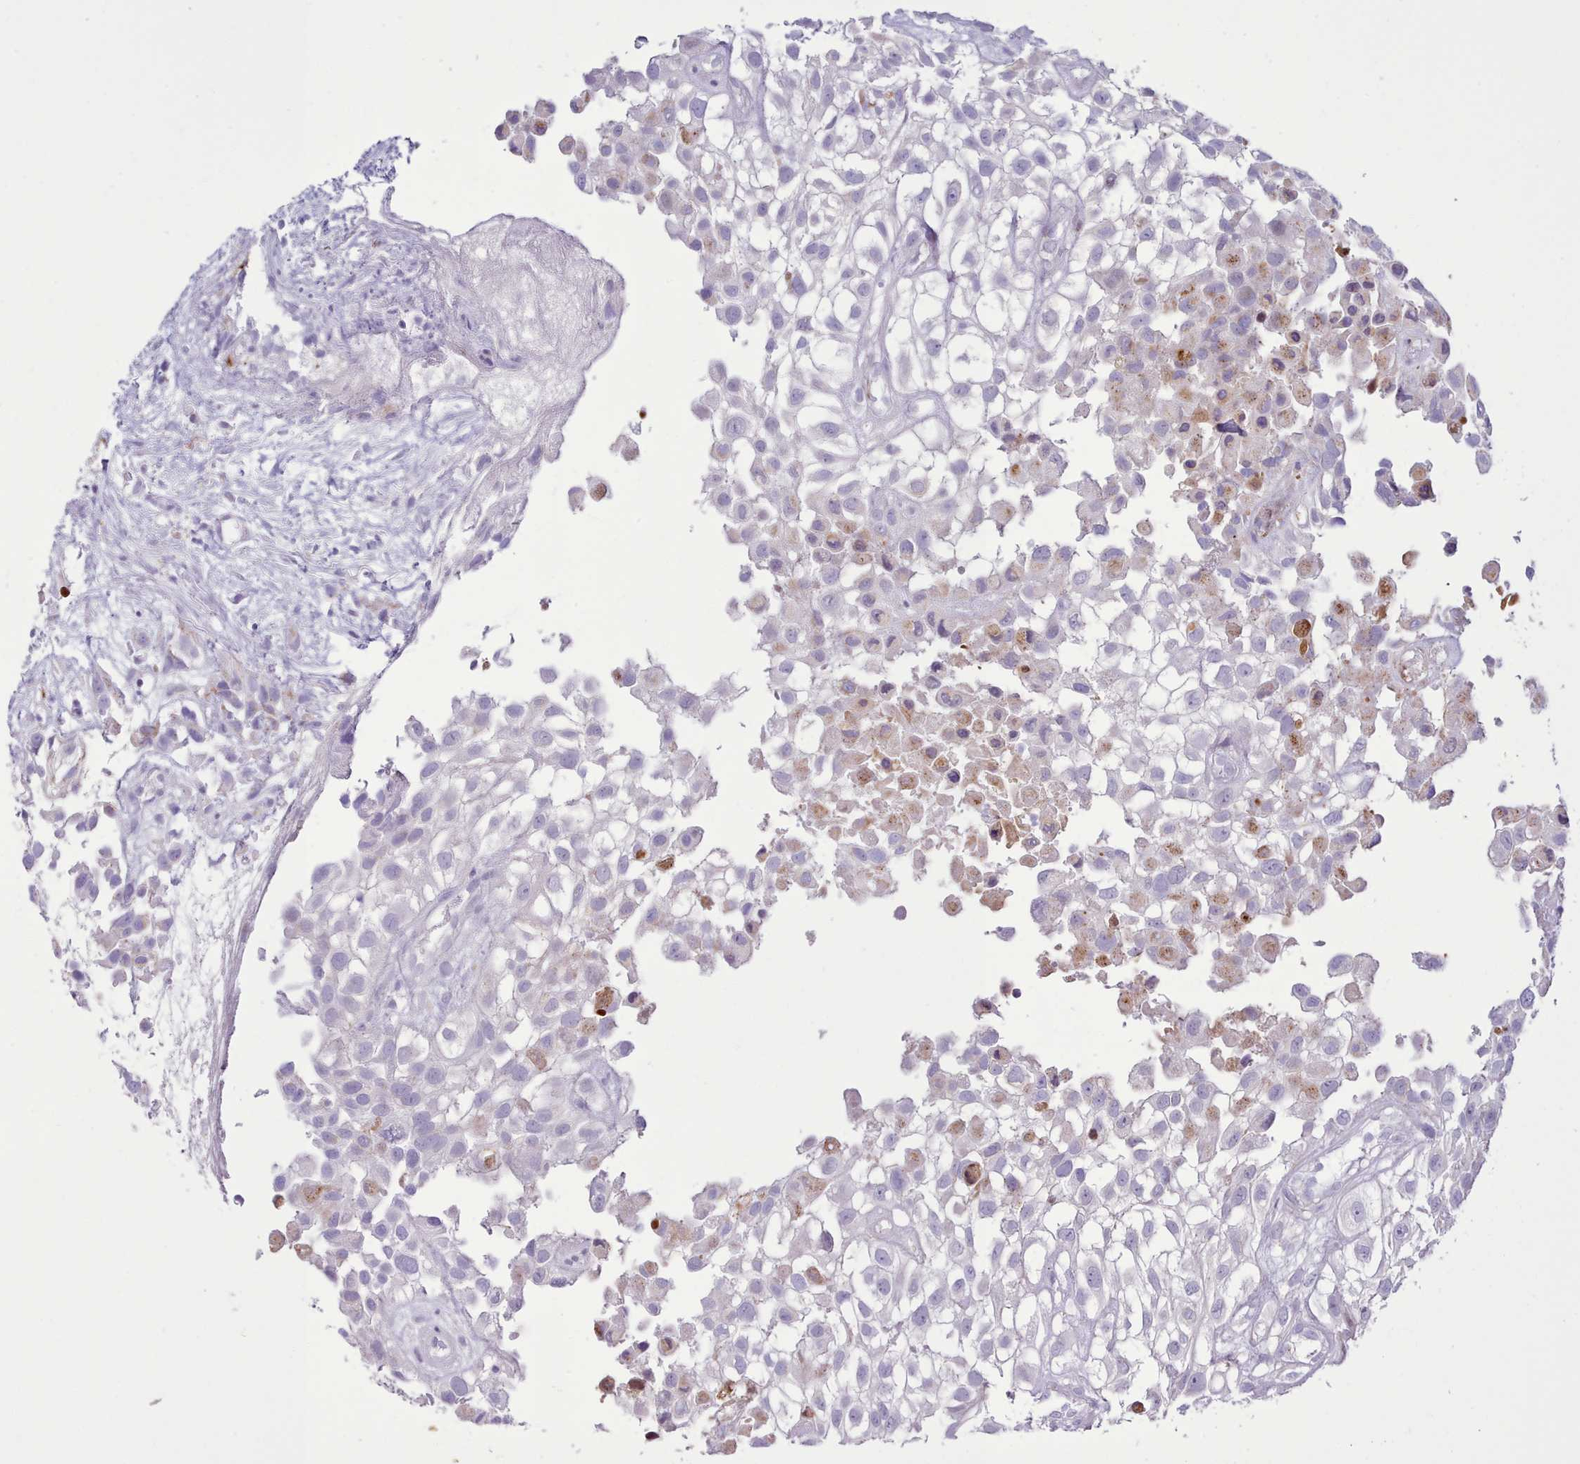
{"staining": {"intensity": "moderate", "quantity": "<25%", "location": "cytoplasmic/membranous"}, "tissue": "urothelial cancer", "cell_type": "Tumor cells", "image_type": "cancer", "snomed": [{"axis": "morphology", "description": "Urothelial carcinoma, High grade"}, {"axis": "topography", "description": "Urinary bladder"}], "caption": "There is low levels of moderate cytoplasmic/membranous staining in tumor cells of urothelial carcinoma (high-grade), as demonstrated by immunohistochemical staining (brown color).", "gene": "SRD5A1", "patient": {"sex": "male", "age": 56}}